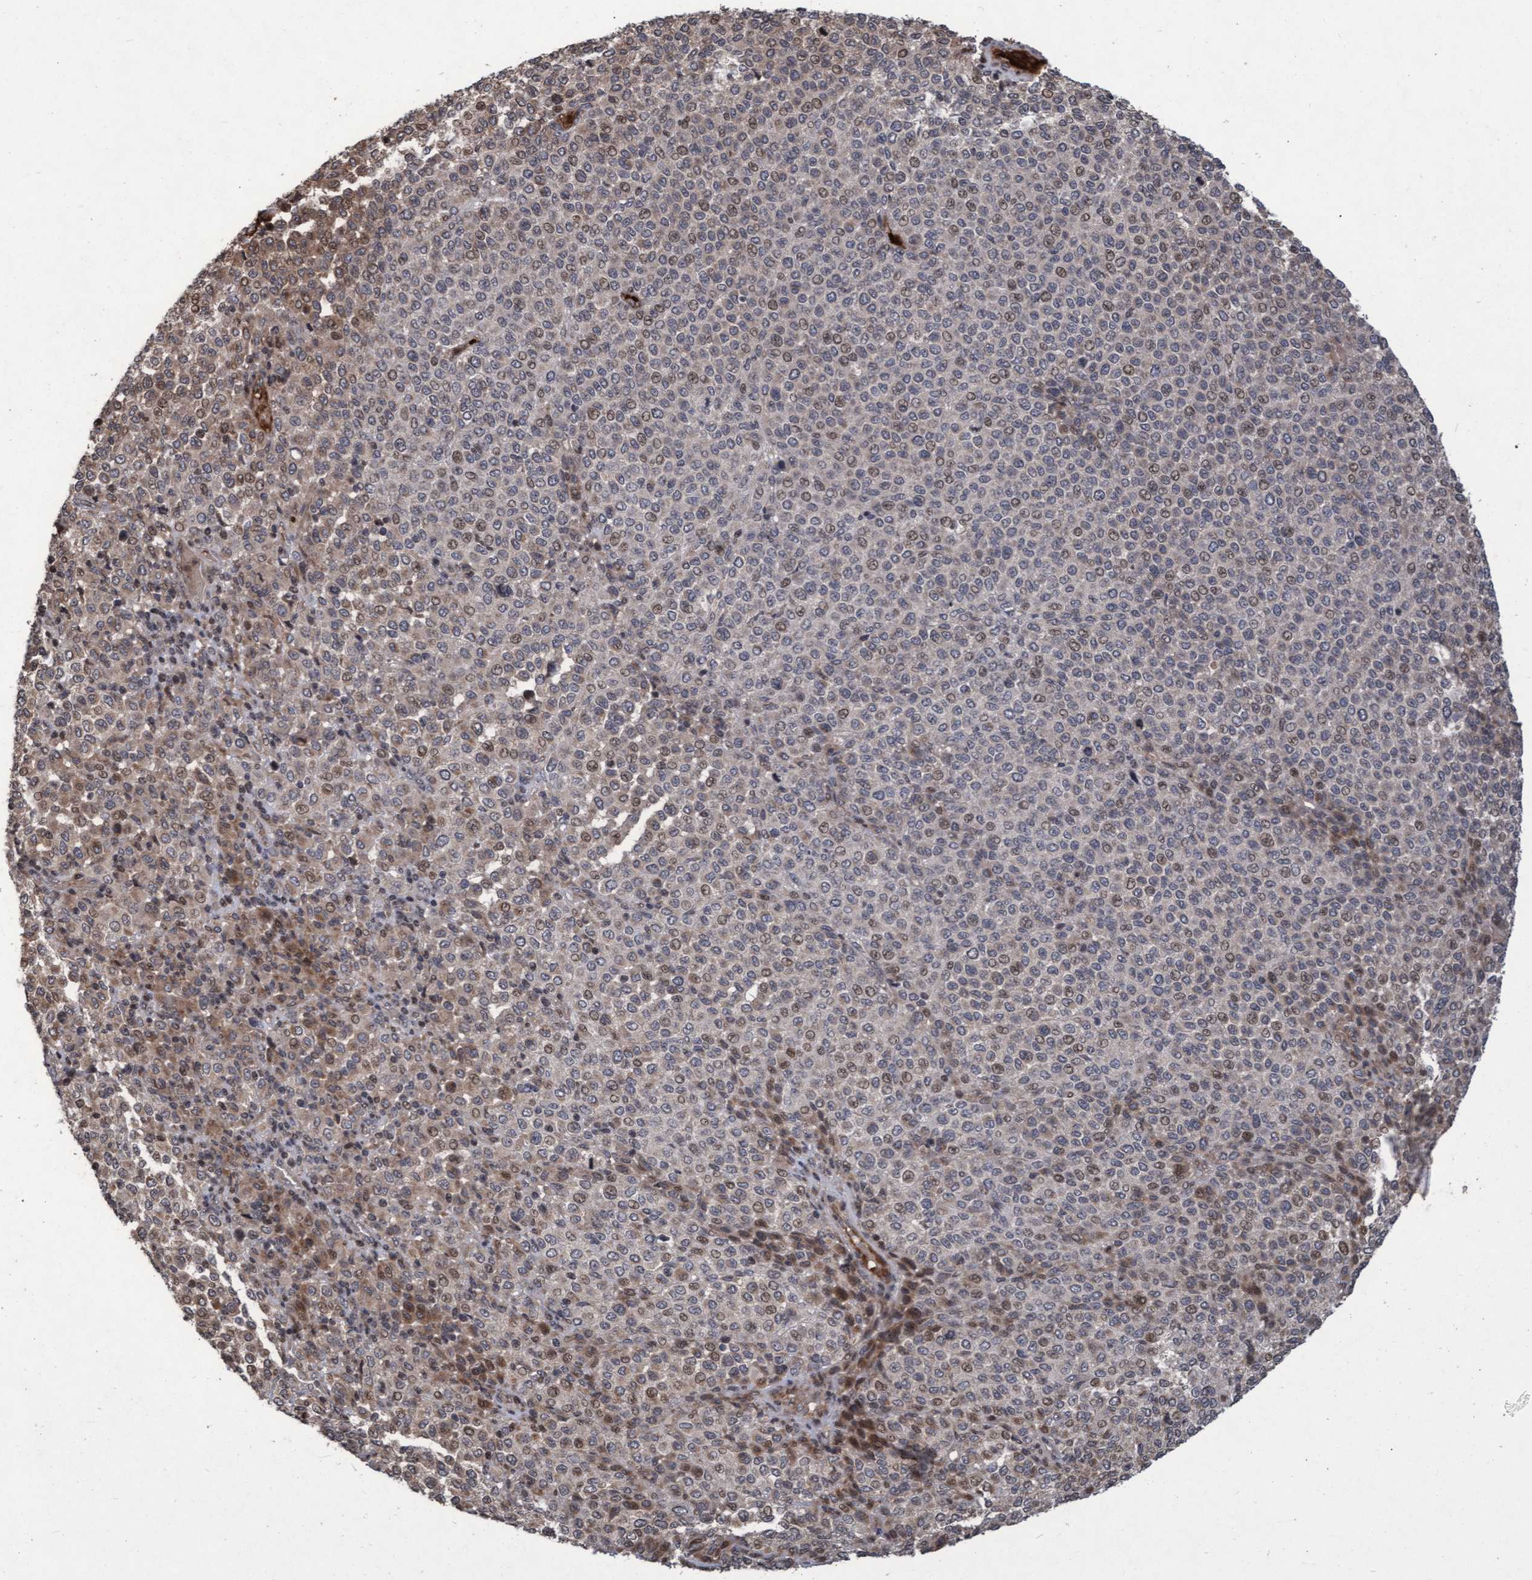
{"staining": {"intensity": "weak", "quantity": "25%-75%", "location": "cytoplasmic/membranous,nuclear"}, "tissue": "melanoma", "cell_type": "Tumor cells", "image_type": "cancer", "snomed": [{"axis": "morphology", "description": "Malignant melanoma, Metastatic site"}, {"axis": "topography", "description": "Pancreas"}], "caption": "Approximately 25%-75% of tumor cells in malignant melanoma (metastatic site) demonstrate weak cytoplasmic/membranous and nuclear protein expression as visualized by brown immunohistochemical staining.", "gene": "KCNC2", "patient": {"sex": "female", "age": 30}}